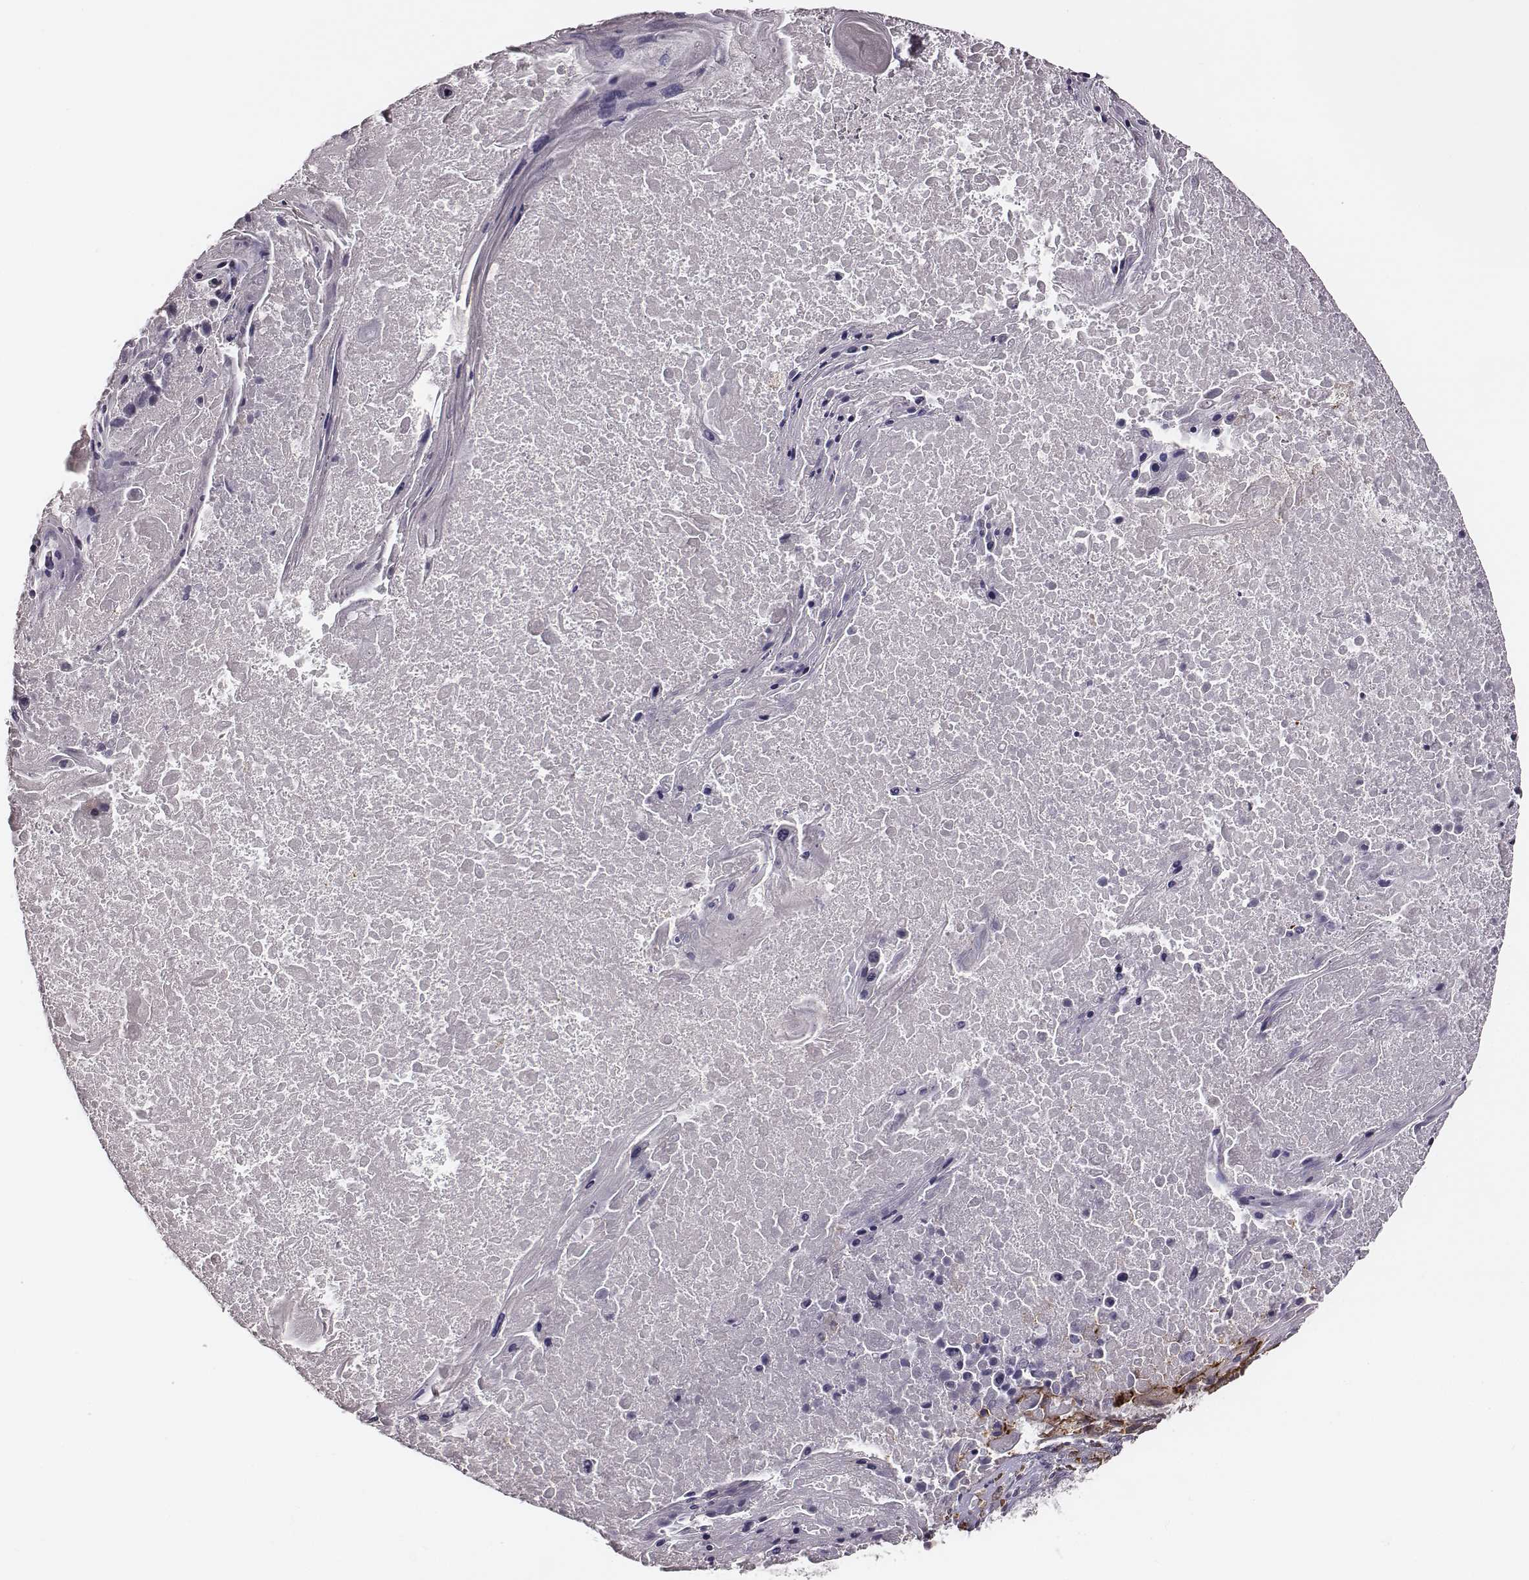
{"staining": {"intensity": "negative", "quantity": "none", "location": "none"}, "tissue": "lung cancer", "cell_type": "Tumor cells", "image_type": "cancer", "snomed": [{"axis": "morphology", "description": "Squamous cell carcinoma, NOS"}, {"axis": "topography", "description": "Lung"}], "caption": "IHC image of neoplastic tissue: lung cancer stained with DAB reveals no significant protein staining in tumor cells. Brightfield microscopy of immunohistochemistry (IHC) stained with DAB (3,3'-diaminobenzidine) (brown) and hematoxylin (blue), captured at high magnification.", "gene": "ZYX", "patient": {"sex": "male", "age": 73}}